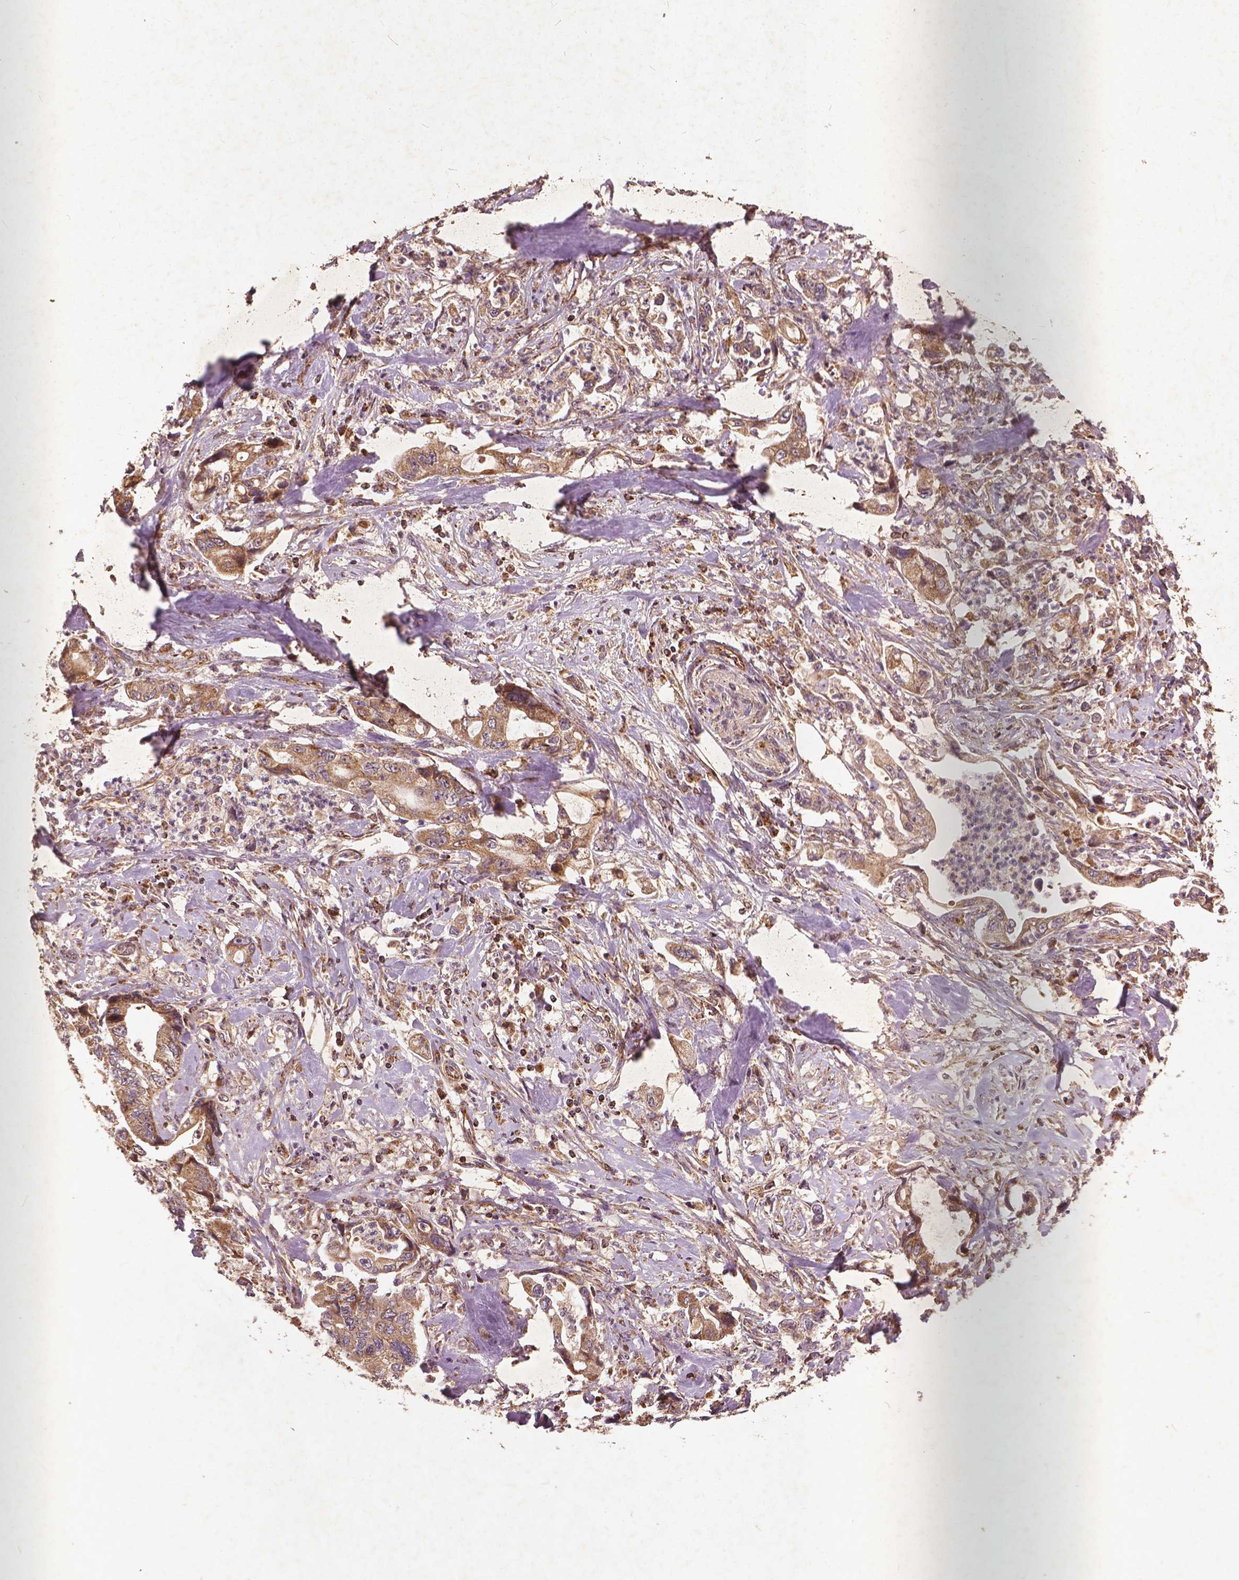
{"staining": {"intensity": "moderate", "quantity": ">75%", "location": "cytoplasmic/membranous"}, "tissue": "stomach cancer", "cell_type": "Tumor cells", "image_type": "cancer", "snomed": [{"axis": "morphology", "description": "Adenocarcinoma, NOS"}, {"axis": "topography", "description": "Pancreas"}, {"axis": "topography", "description": "Stomach, upper"}], "caption": "DAB (3,3'-diaminobenzidine) immunohistochemical staining of adenocarcinoma (stomach) shows moderate cytoplasmic/membranous protein expression in approximately >75% of tumor cells.", "gene": "UBXN2A", "patient": {"sex": "male", "age": 77}}